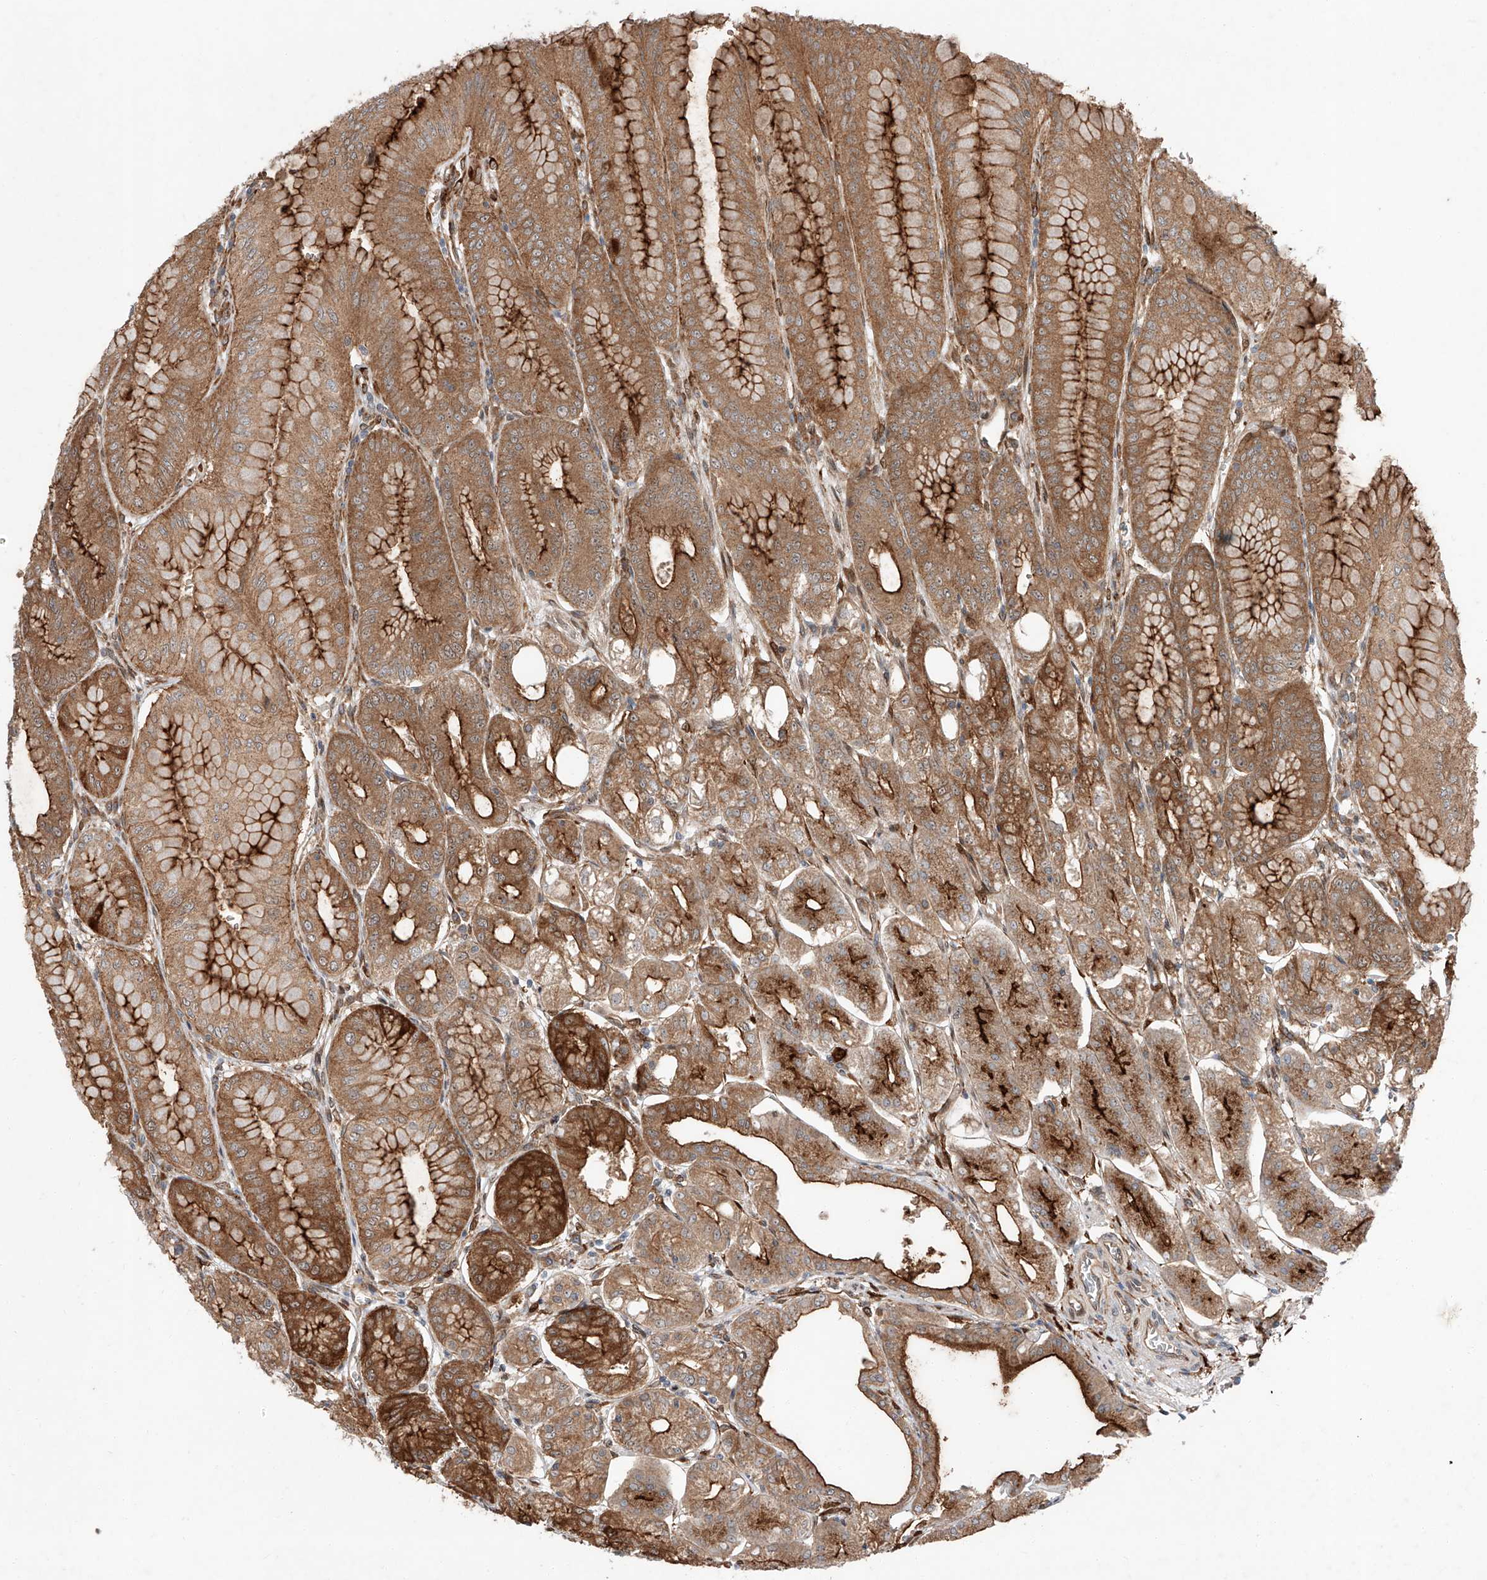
{"staining": {"intensity": "strong", "quantity": ">75%", "location": "cytoplasmic/membranous"}, "tissue": "stomach", "cell_type": "Glandular cells", "image_type": "normal", "snomed": [{"axis": "morphology", "description": "Normal tissue, NOS"}, {"axis": "topography", "description": "Stomach, lower"}], "caption": "A histopathology image of human stomach stained for a protein exhibits strong cytoplasmic/membranous brown staining in glandular cells.", "gene": "ZFP28", "patient": {"sex": "male", "age": 71}}